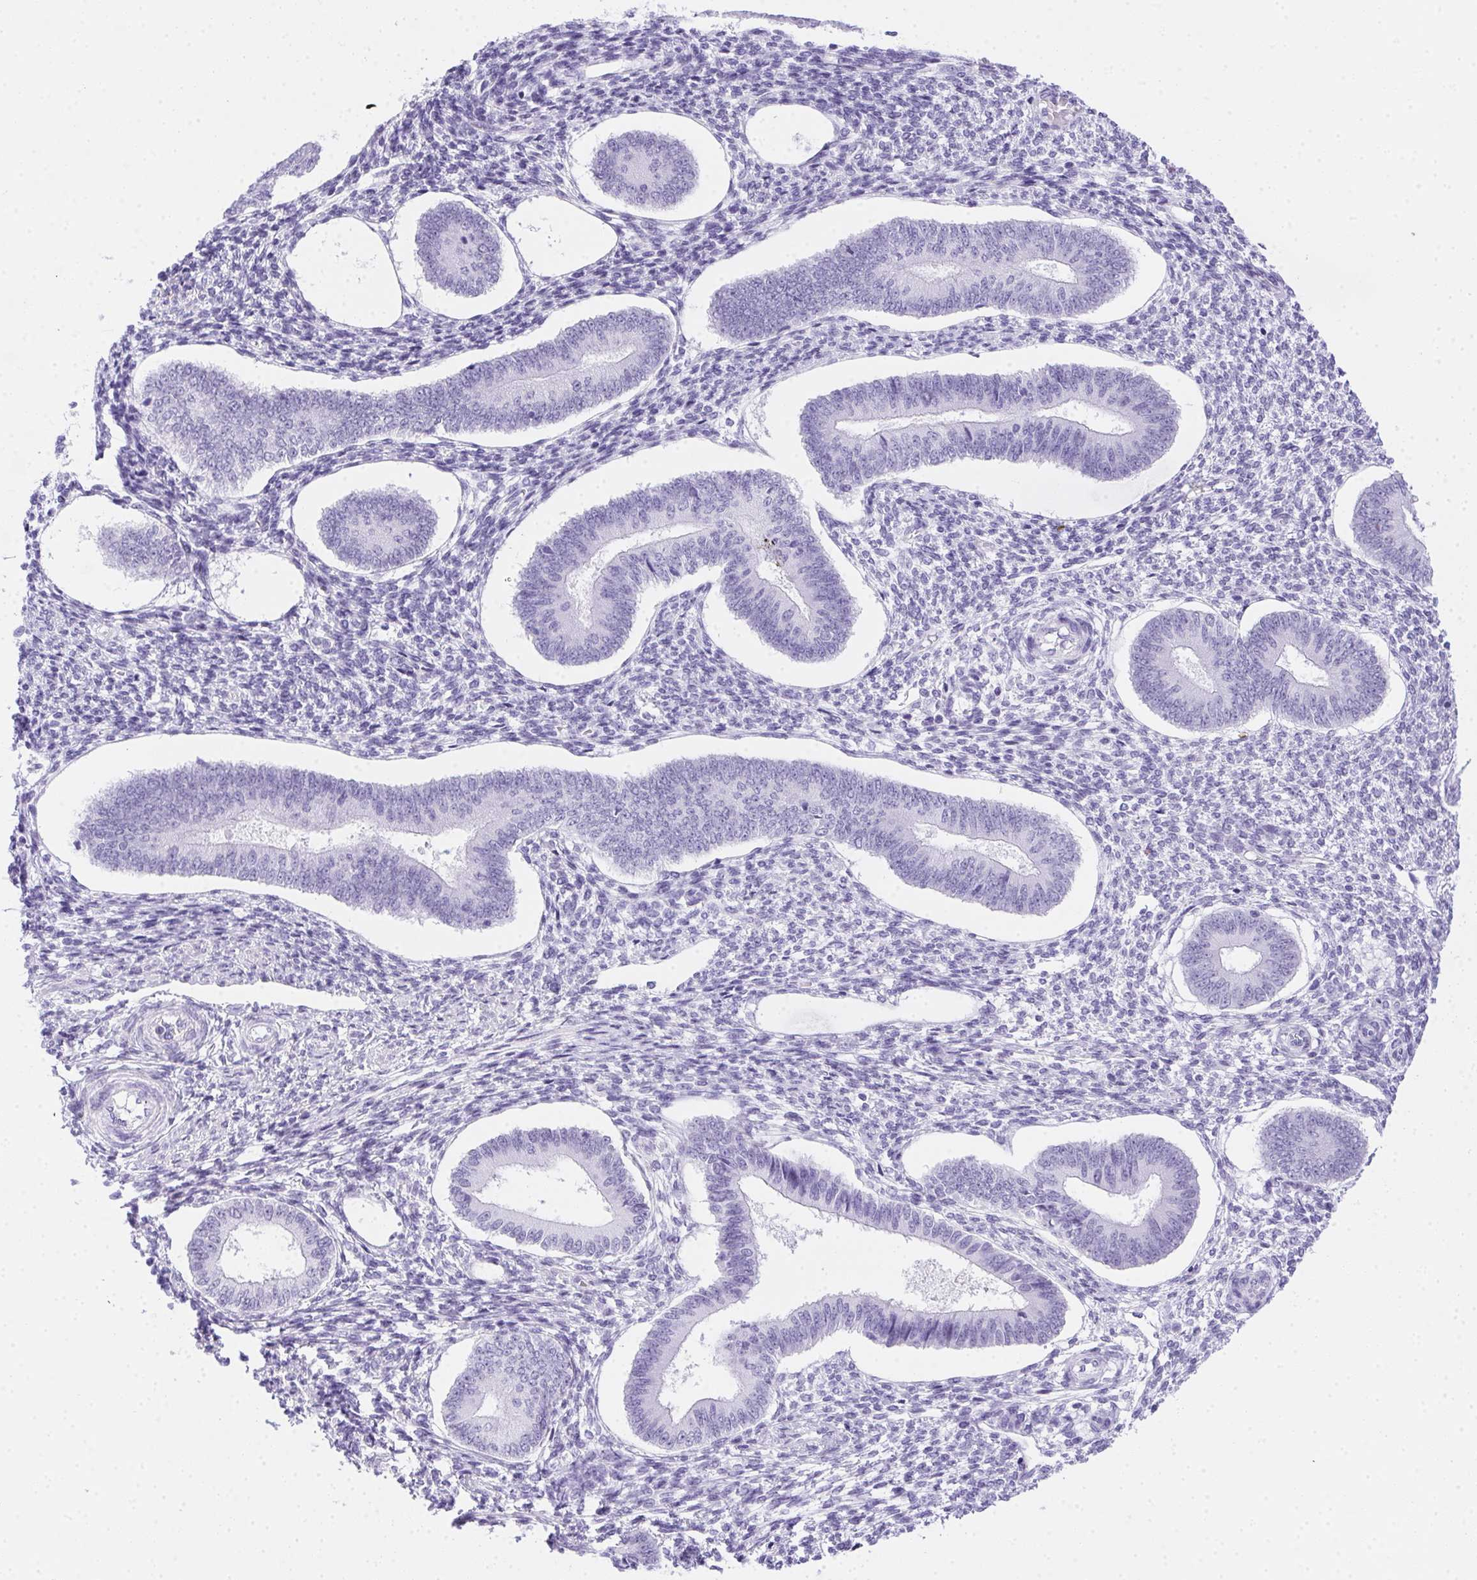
{"staining": {"intensity": "negative", "quantity": "none", "location": "none"}, "tissue": "endometrium", "cell_type": "Cells in endometrial stroma", "image_type": "normal", "snomed": [{"axis": "morphology", "description": "Normal tissue, NOS"}, {"axis": "topography", "description": "Endometrium"}], "caption": "This is a histopathology image of immunohistochemistry (IHC) staining of benign endometrium, which shows no staining in cells in endometrial stroma.", "gene": "SPACA5B", "patient": {"sex": "female", "age": 42}}